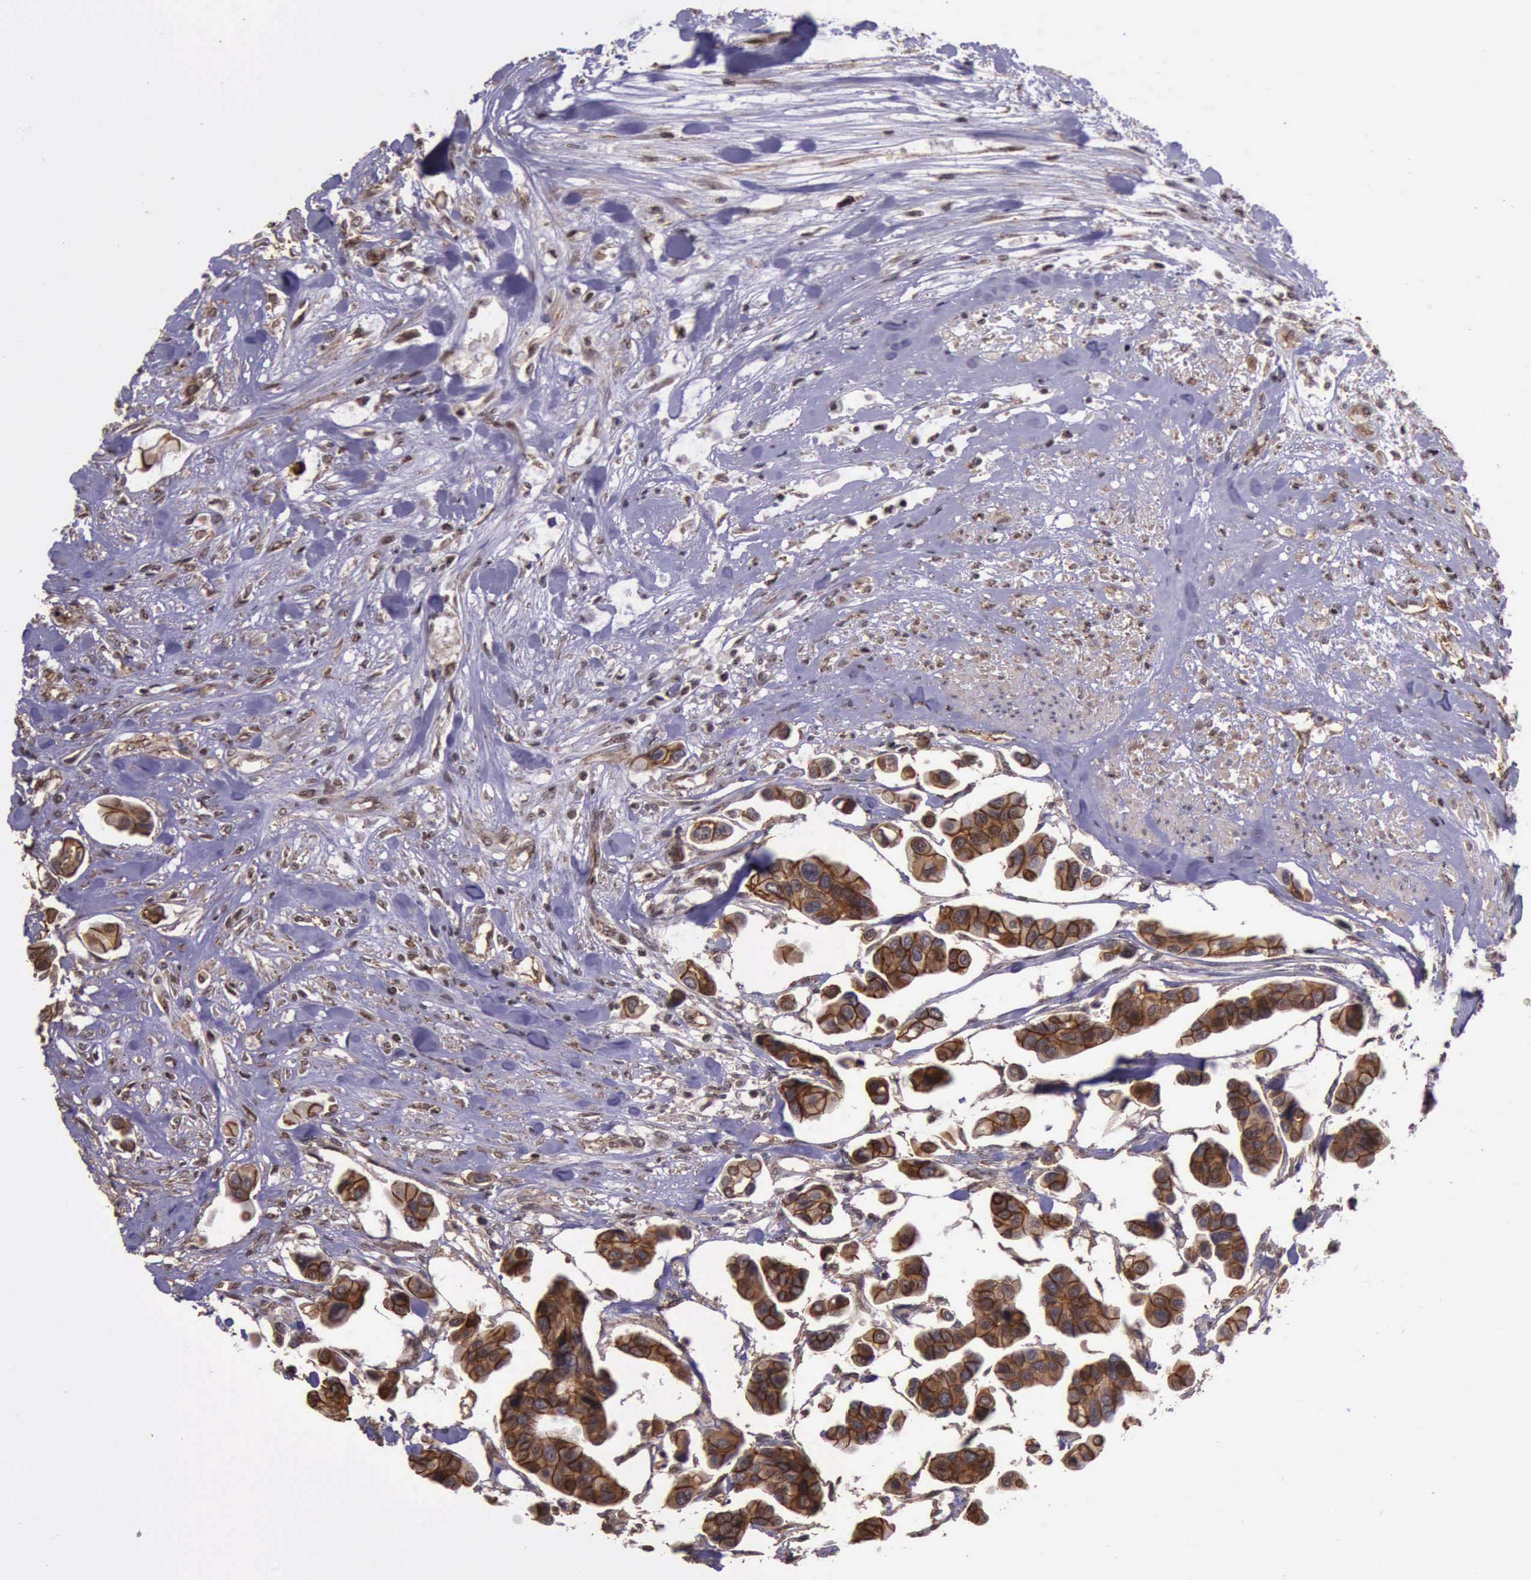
{"staining": {"intensity": "strong", "quantity": ">75%", "location": "cytoplasmic/membranous"}, "tissue": "urothelial cancer", "cell_type": "Tumor cells", "image_type": "cancer", "snomed": [{"axis": "morphology", "description": "Adenocarcinoma, NOS"}, {"axis": "topography", "description": "Urinary bladder"}], "caption": "Tumor cells show high levels of strong cytoplasmic/membranous expression in about >75% of cells in adenocarcinoma. (DAB (3,3'-diaminobenzidine) IHC, brown staining for protein, blue staining for nuclei).", "gene": "CTNNB1", "patient": {"sex": "male", "age": 61}}